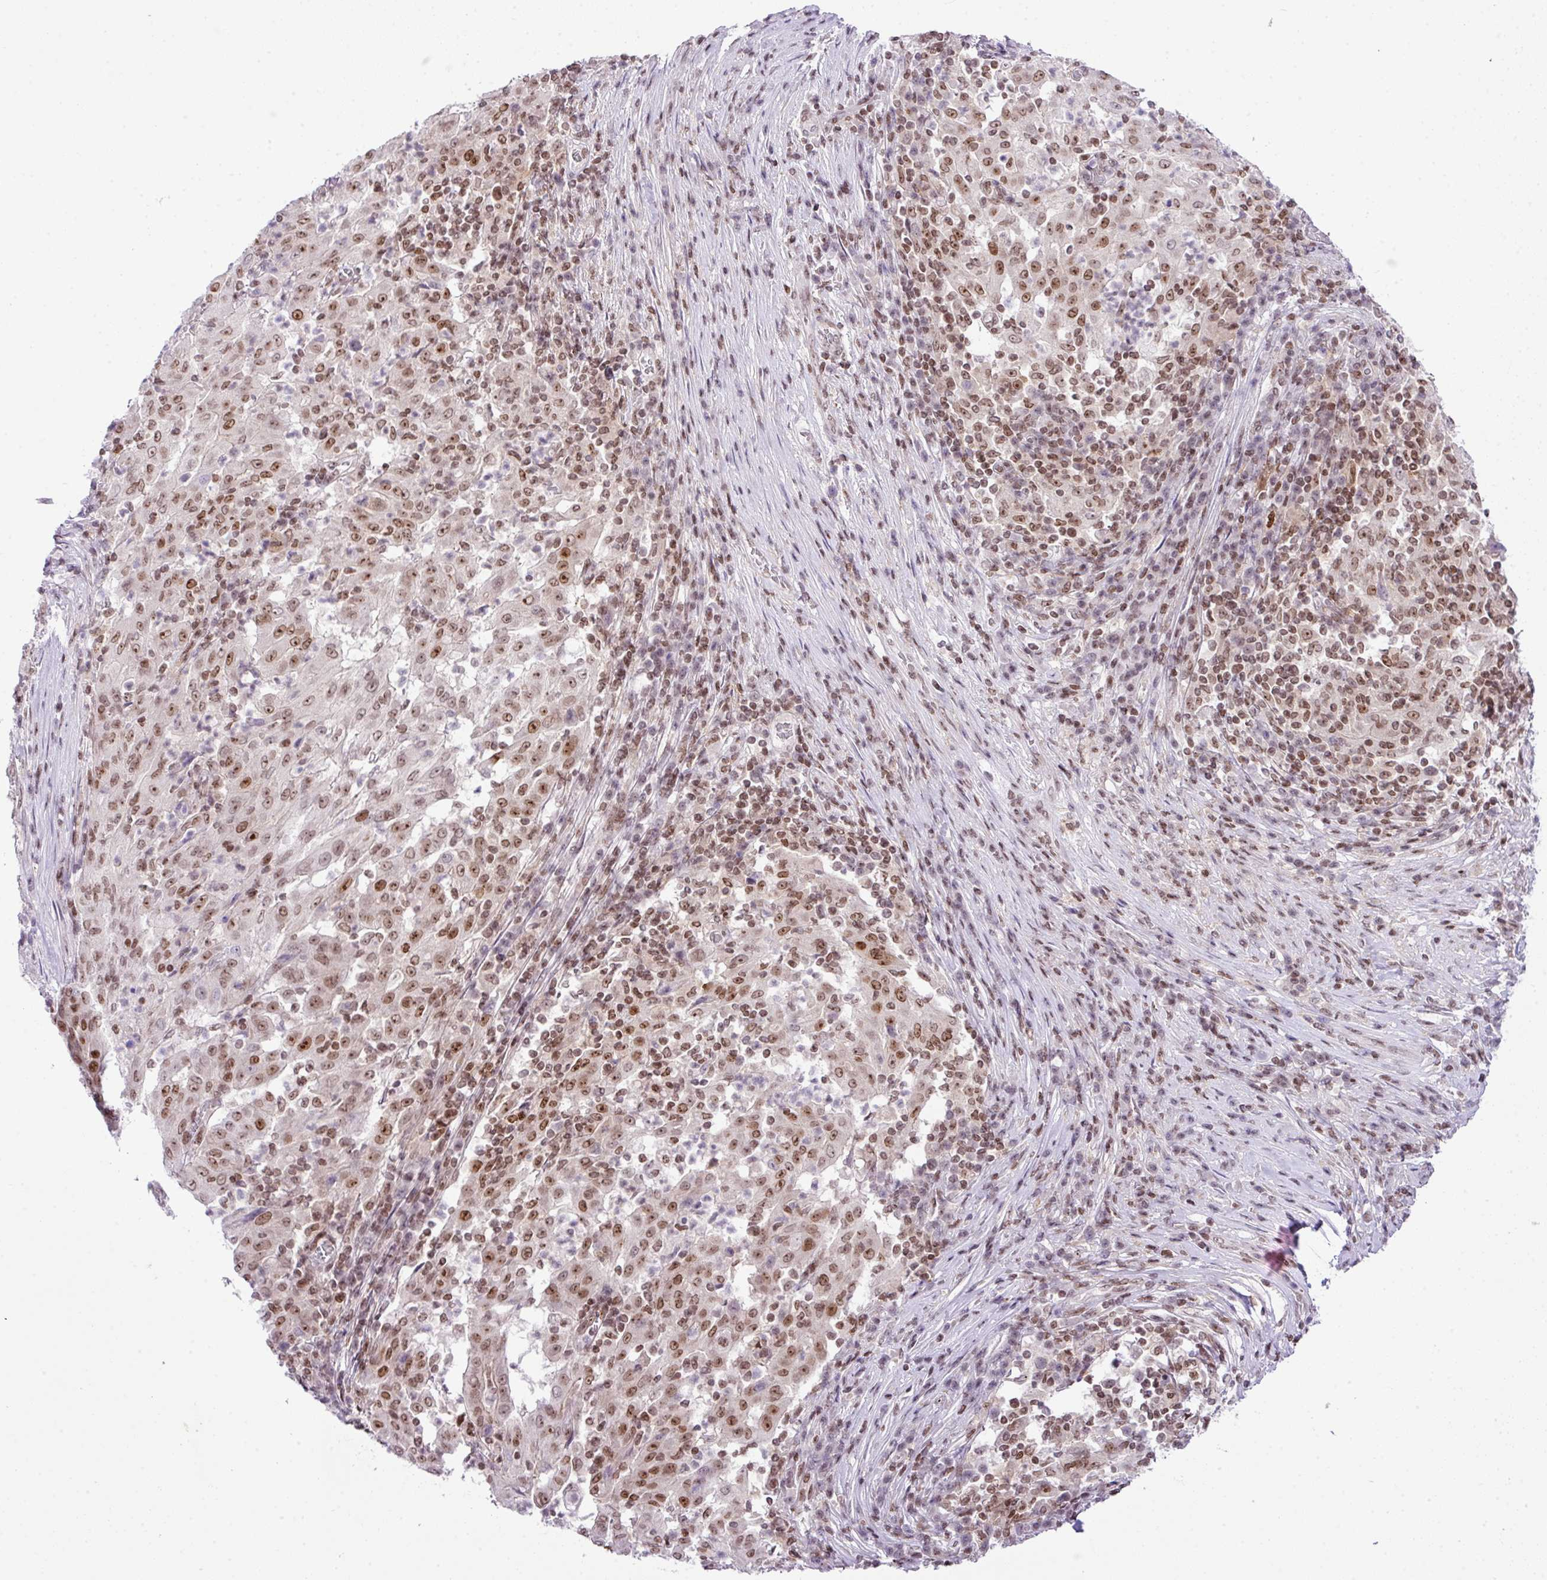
{"staining": {"intensity": "moderate", "quantity": ">75%", "location": "cytoplasmic/membranous,nuclear"}, "tissue": "pancreatic cancer", "cell_type": "Tumor cells", "image_type": "cancer", "snomed": [{"axis": "morphology", "description": "Adenocarcinoma, NOS"}, {"axis": "topography", "description": "Pancreas"}], "caption": "Immunohistochemistry micrograph of neoplastic tissue: human pancreatic adenocarcinoma stained using immunohistochemistry (IHC) demonstrates medium levels of moderate protein expression localized specifically in the cytoplasmic/membranous and nuclear of tumor cells, appearing as a cytoplasmic/membranous and nuclear brown color.", "gene": "CCDC137", "patient": {"sex": "male", "age": 63}}